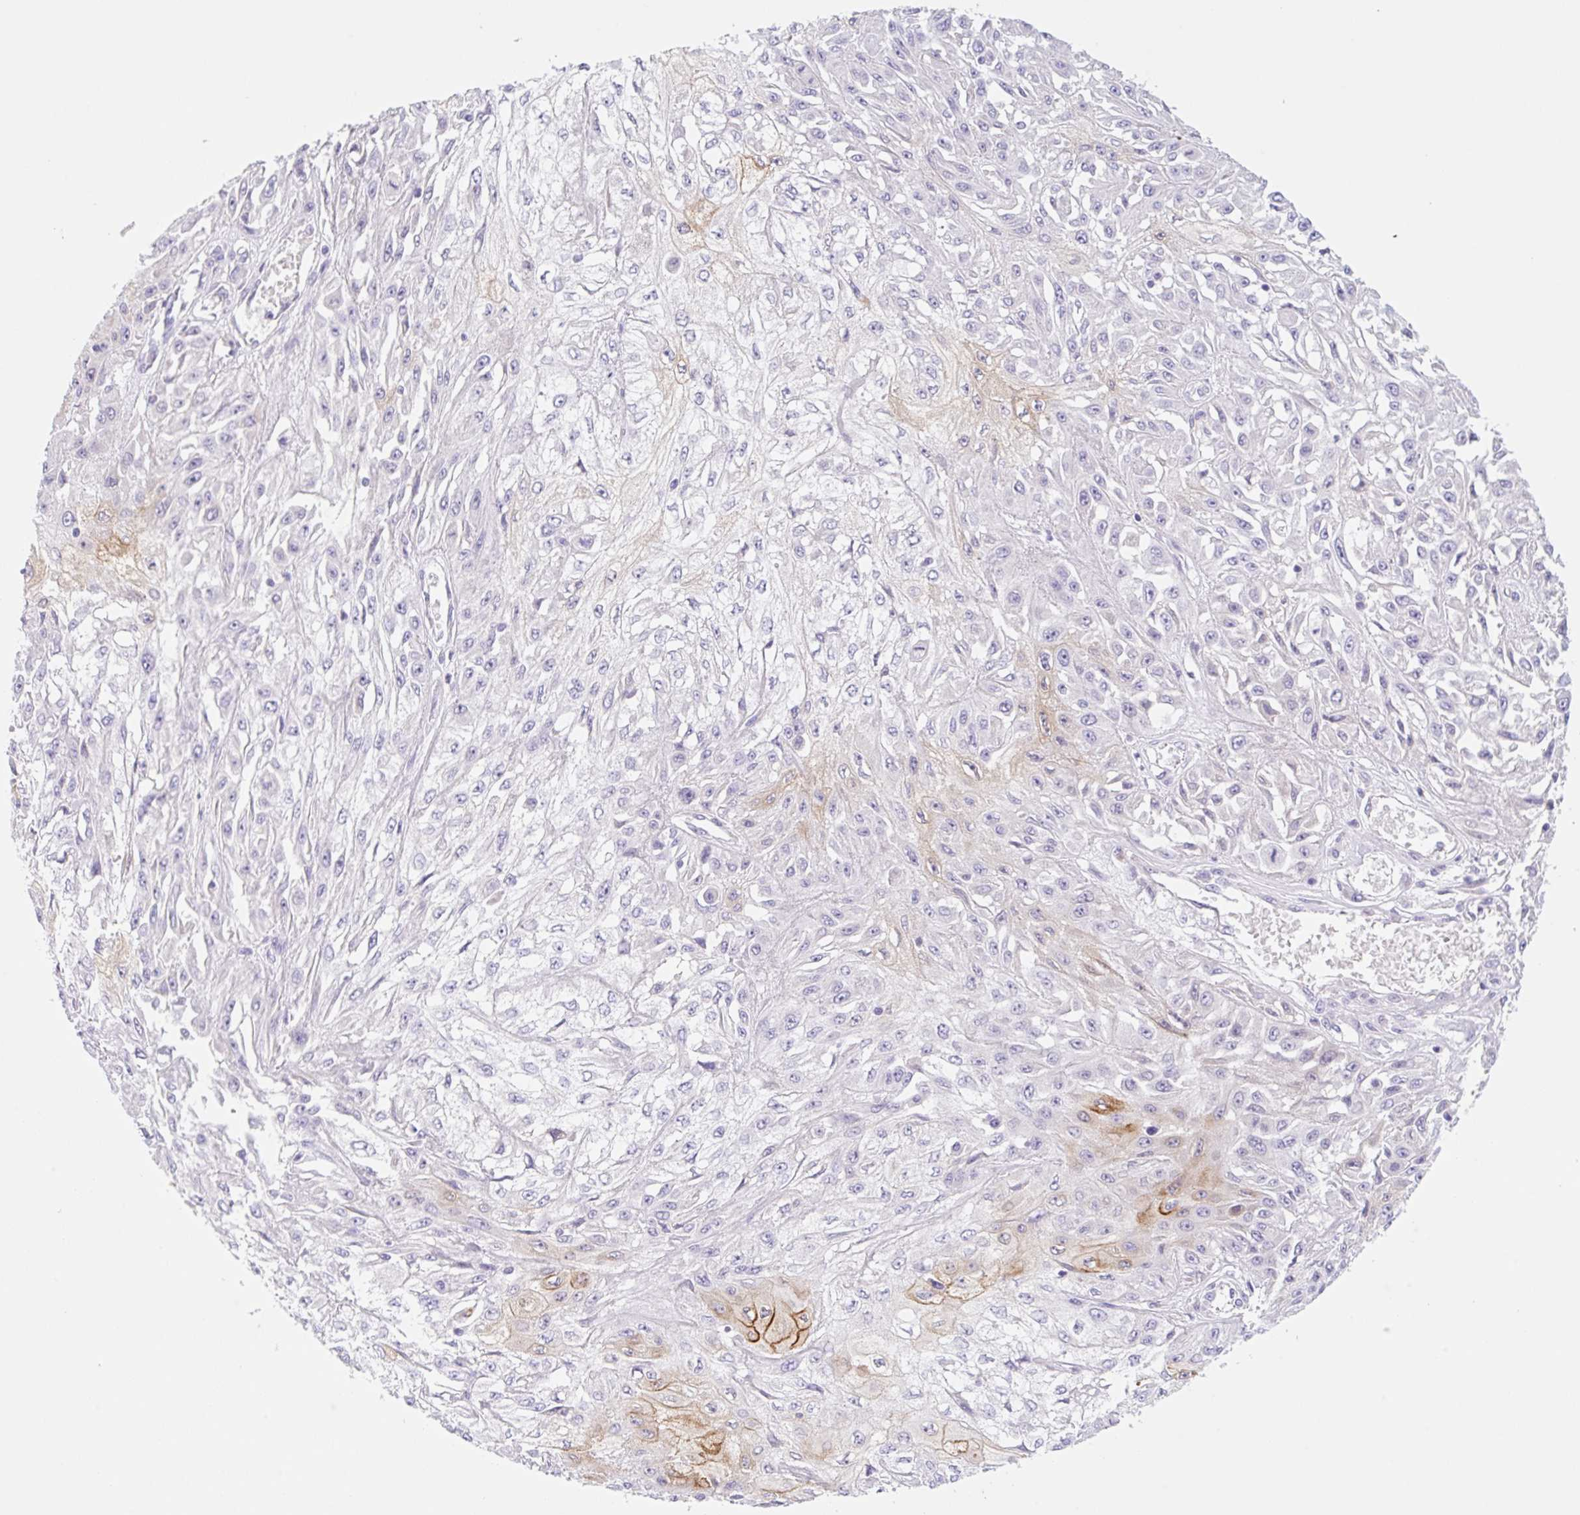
{"staining": {"intensity": "moderate", "quantity": "<25%", "location": "cytoplasmic/membranous"}, "tissue": "skin cancer", "cell_type": "Tumor cells", "image_type": "cancer", "snomed": [{"axis": "morphology", "description": "Squamous cell carcinoma, NOS"}, {"axis": "morphology", "description": "Squamous cell carcinoma, metastatic, NOS"}, {"axis": "topography", "description": "Skin"}, {"axis": "topography", "description": "Lymph node"}], "caption": "Skin cancer stained for a protein reveals moderate cytoplasmic/membranous positivity in tumor cells.", "gene": "KLK8", "patient": {"sex": "male", "age": 75}}